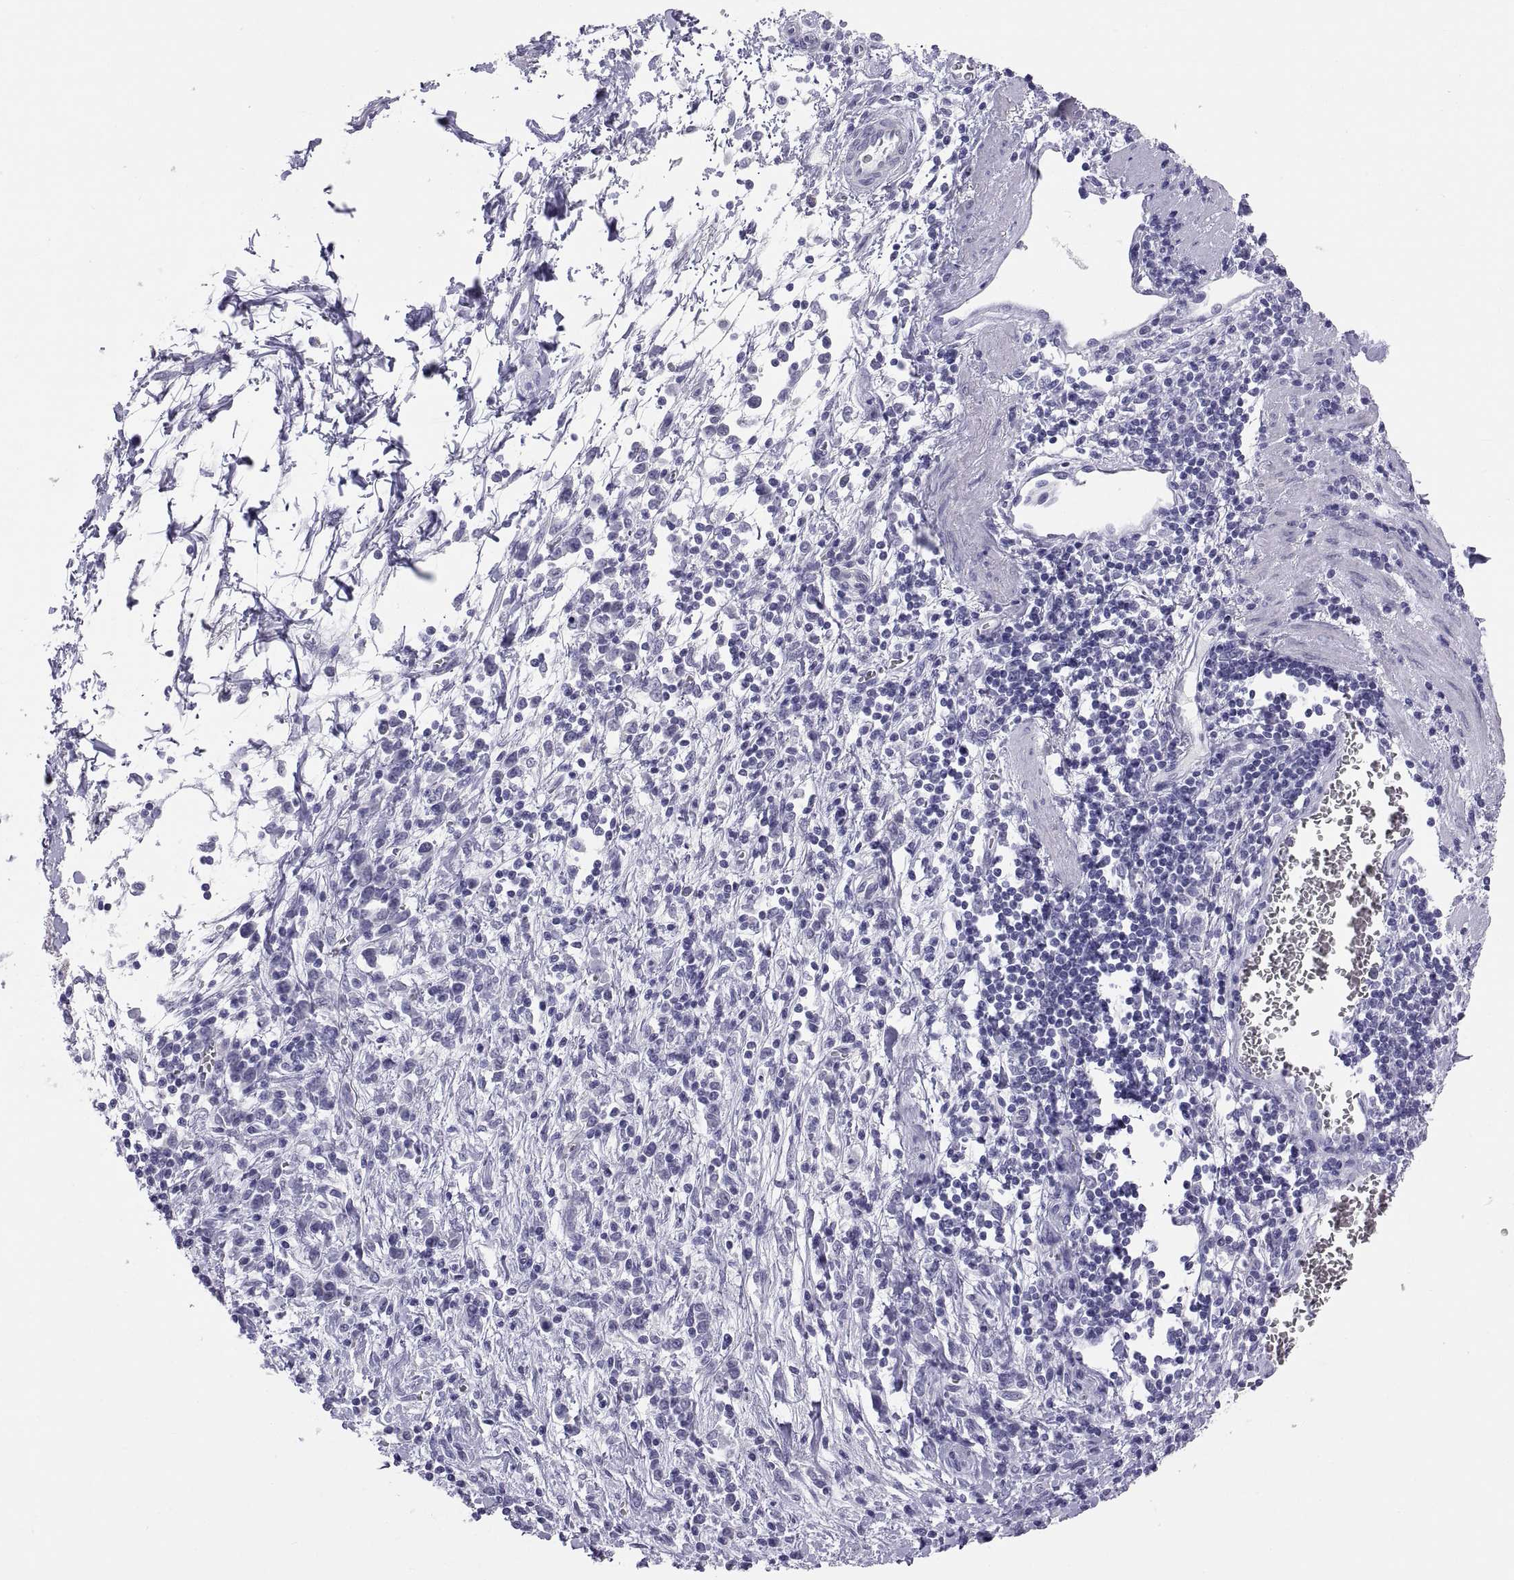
{"staining": {"intensity": "negative", "quantity": "none", "location": "none"}, "tissue": "stomach cancer", "cell_type": "Tumor cells", "image_type": "cancer", "snomed": [{"axis": "morphology", "description": "Adenocarcinoma, NOS"}, {"axis": "topography", "description": "Stomach"}], "caption": "The IHC micrograph has no significant staining in tumor cells of stomach cancer (adenocarcinoma) tissue. (DAB immunohistochemistry (IHC), high magnification).", "gene": "FAM170A", "patient": {"sex": "female", "age": 57}}